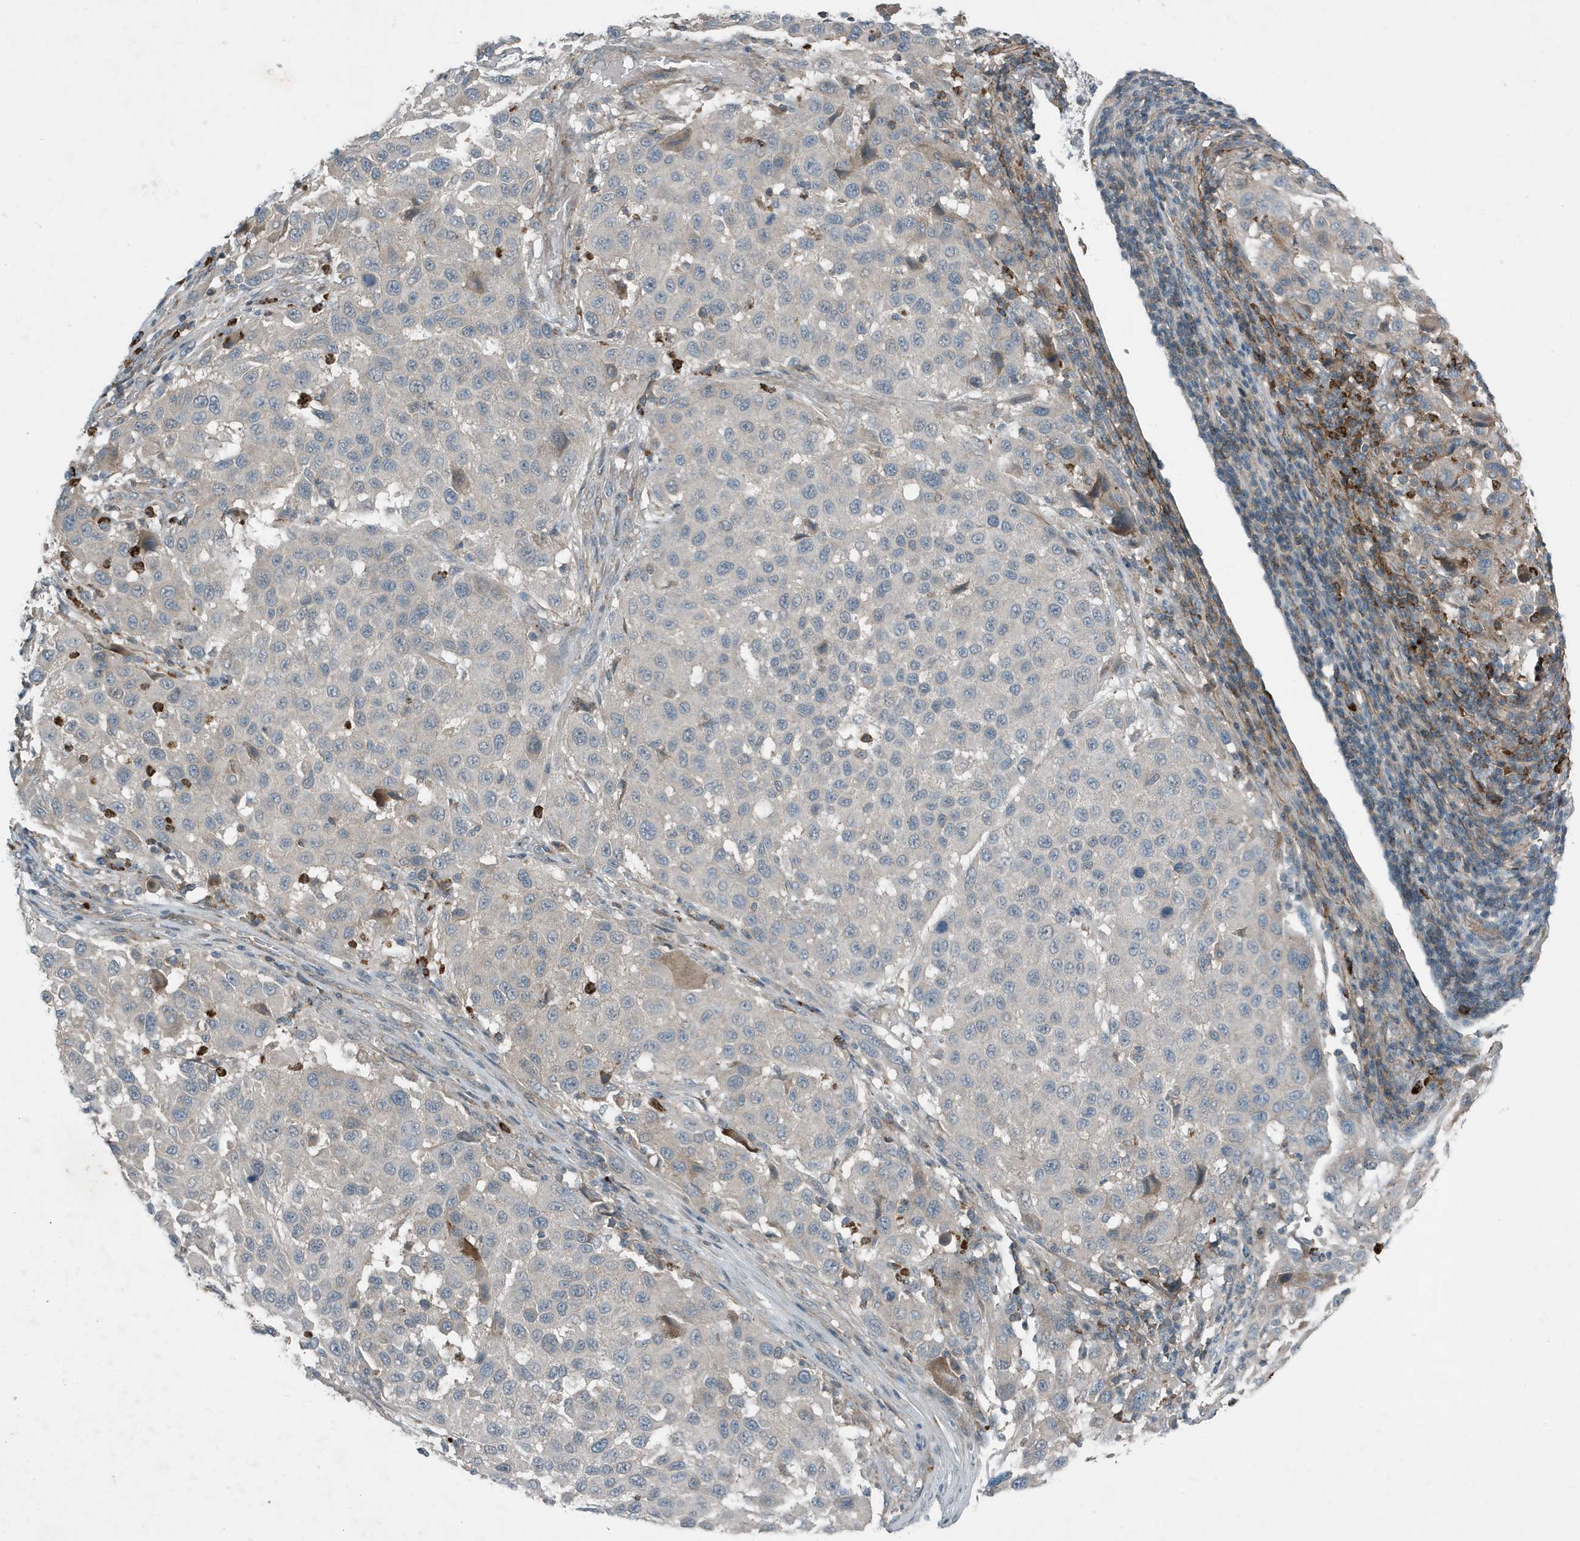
{"staining": {"intensity": "weak", "quantity": "<25%", "location": "cytoplasmic/membranous"}, "tissue": "melanoma", "cell_type": "Tumor cells", "image_type": "cancer", "snomed": [{"axis": "morphology", "description": "Malignant melanoma, Metastatic site"}, {"axis": "topography", "description": "Lymph node"}], "caption": "The micrograph exhibits no staining of tumor cells in melanoma.", "gene": "DAPP1", "patient": {"sex": "male", "age": 61}}